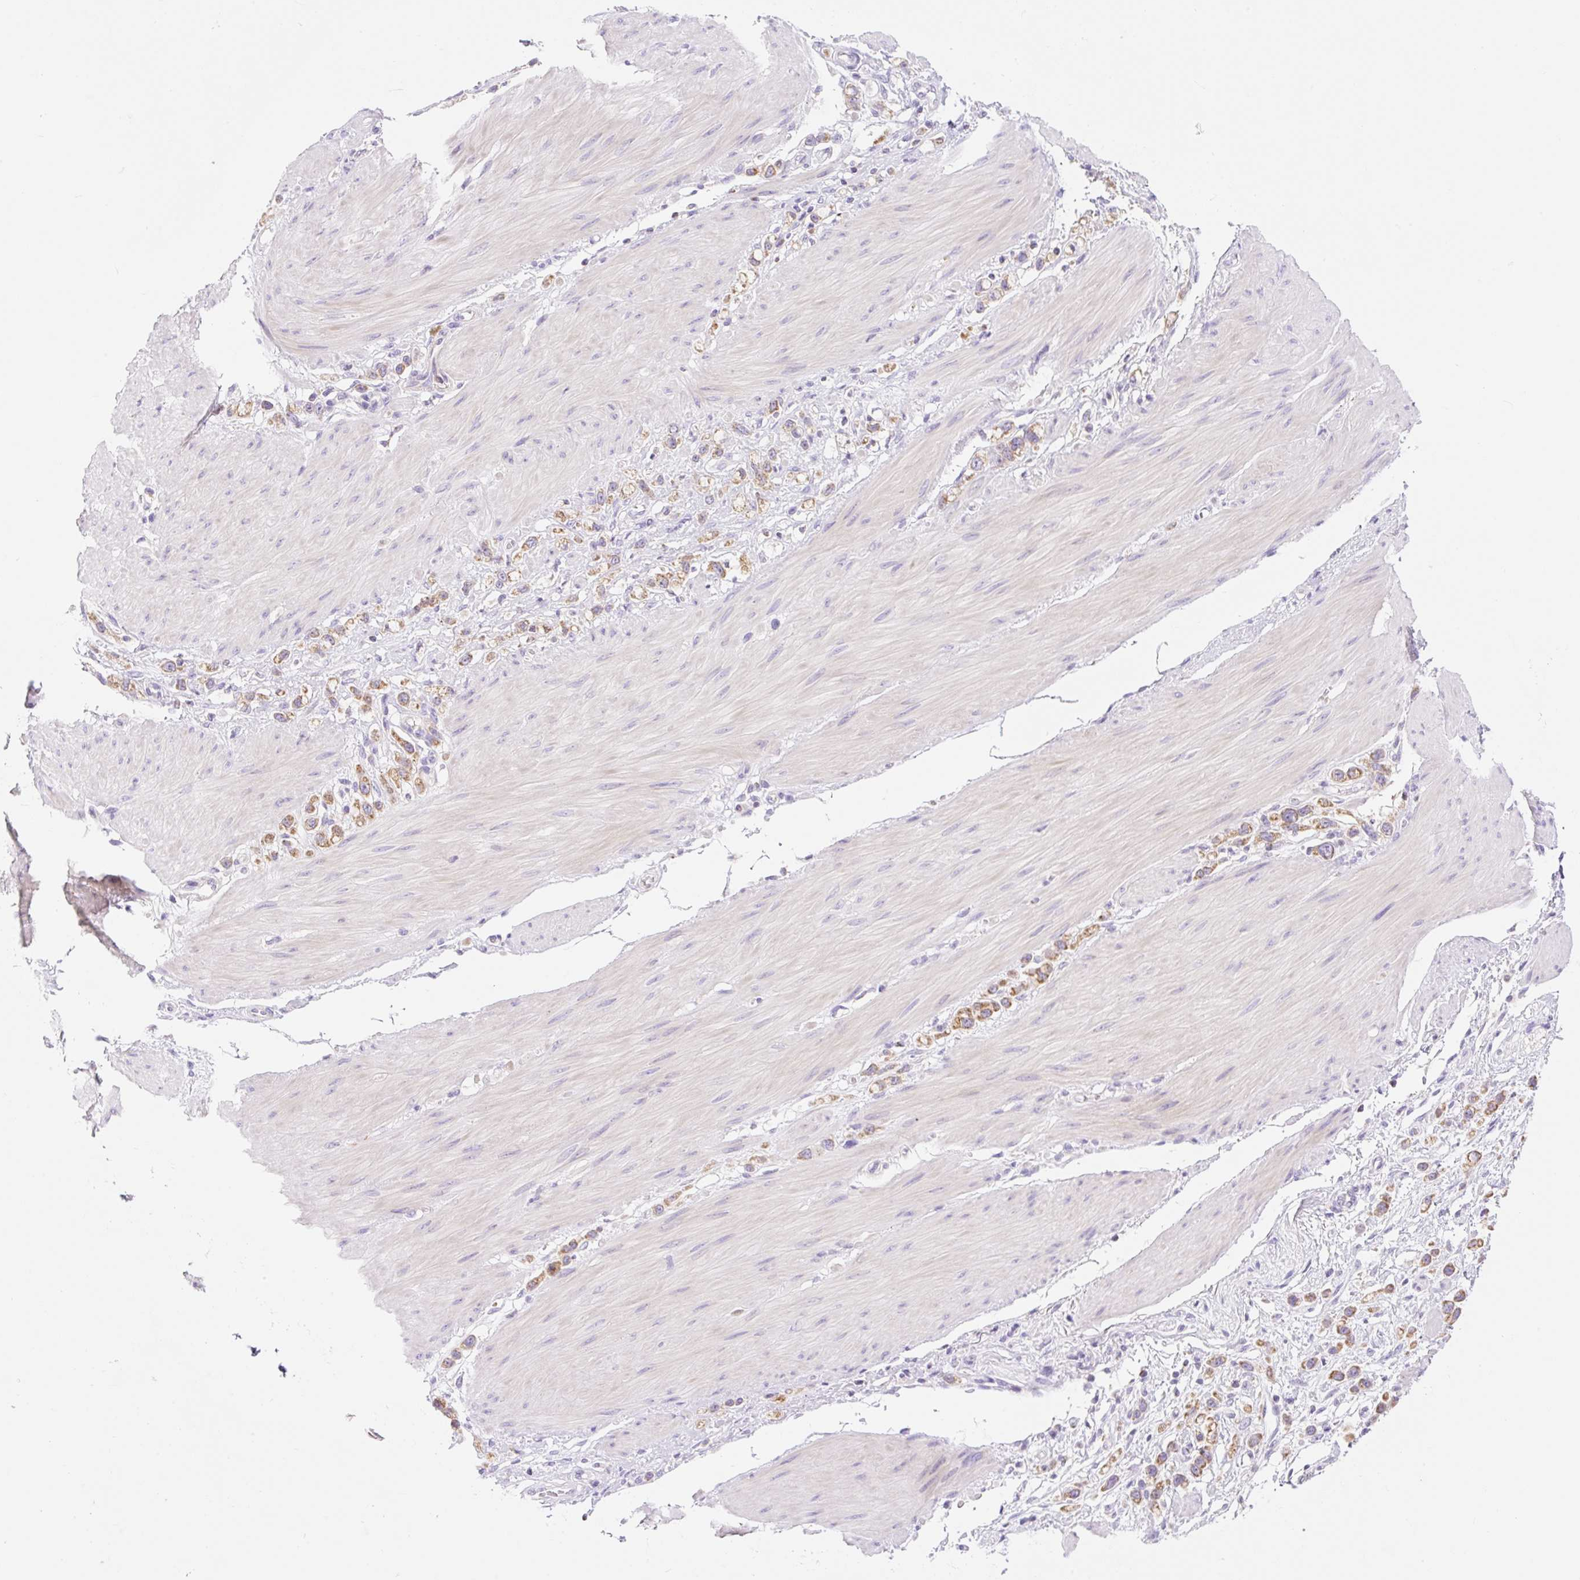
{"staining": {"intensity": "moderate", "quantity": ">75%", "location": "cytoplasmic/membranous"}, "tissue": "stomach cancer", "cell_type": "Tumor cells", "image_type": "cancer", "snomed": [{"axis": "morphology", "description": "Adenocarcinoma, NOS"}, {"axis": "topography", "description": "Stomach"}], "caption": "Immunohistochemical staining of stomach cancer demonstrates medium levels of moderate cytoplasmic/membranous expression in approximately >75% of tumor cells. The staining was performed using DAB (3,3'-diaminobenzidine), with brown indicating positive protein expression. Nuclei are stained blue with hematoxylin.", "gene": "FOCAD", "patient": {"sex": "female", "age": 65}}